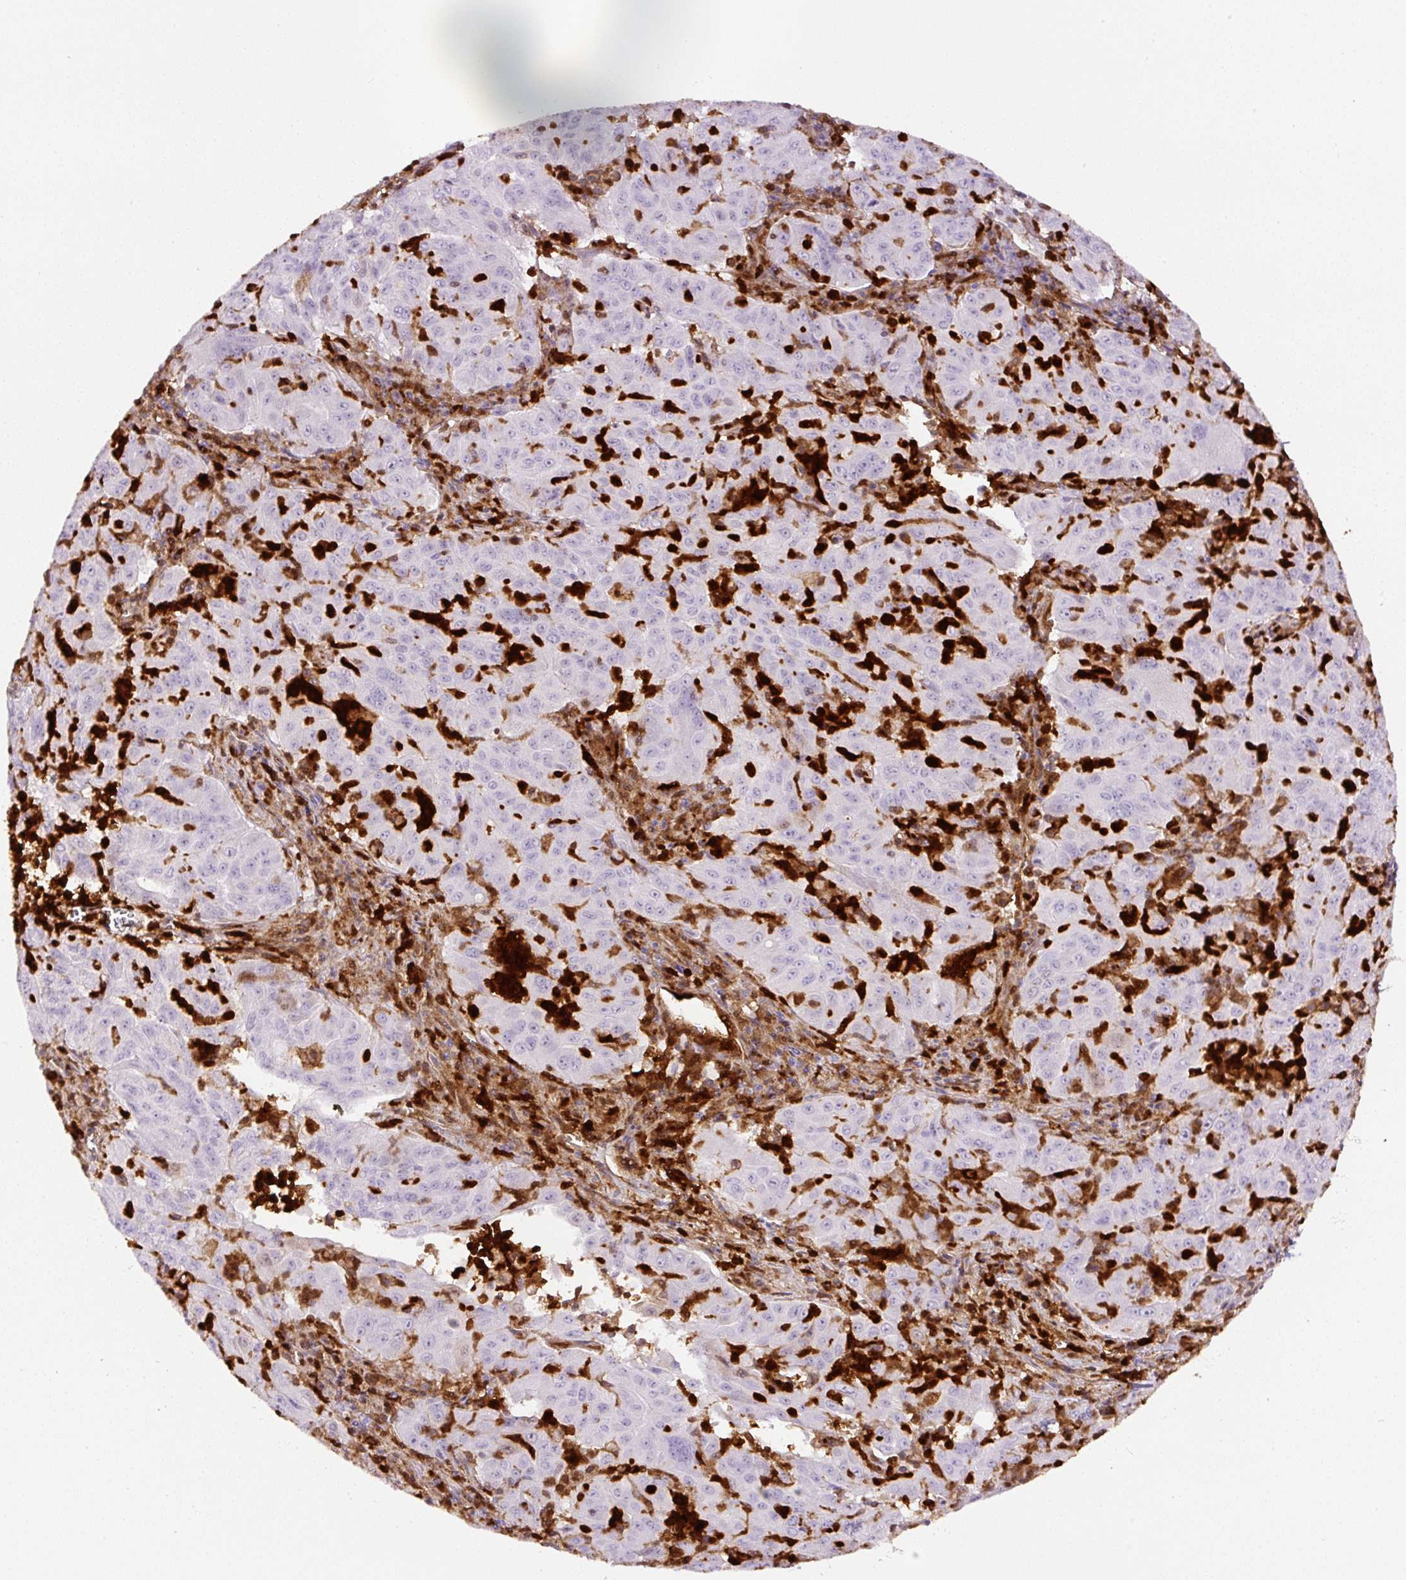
{"staining": {"intensity": "negative", "quantity": "none", "location": "none"}, "tissue": "pancreatic cancer", "cell_type": "Tumor cells", "image_type": "cancer", "snomed": [{"axis": "morphology", "description": "Adenocarcinoma, NOS"}, {"axis": "topography", "description": "Pancreas"}], "caption": "A micrograph of human adenocarcinoma (pancreatic) is negative for staining in tumor cells.", "gene": "ANXA1", "patient": {"sex": "male", "age": 63}}